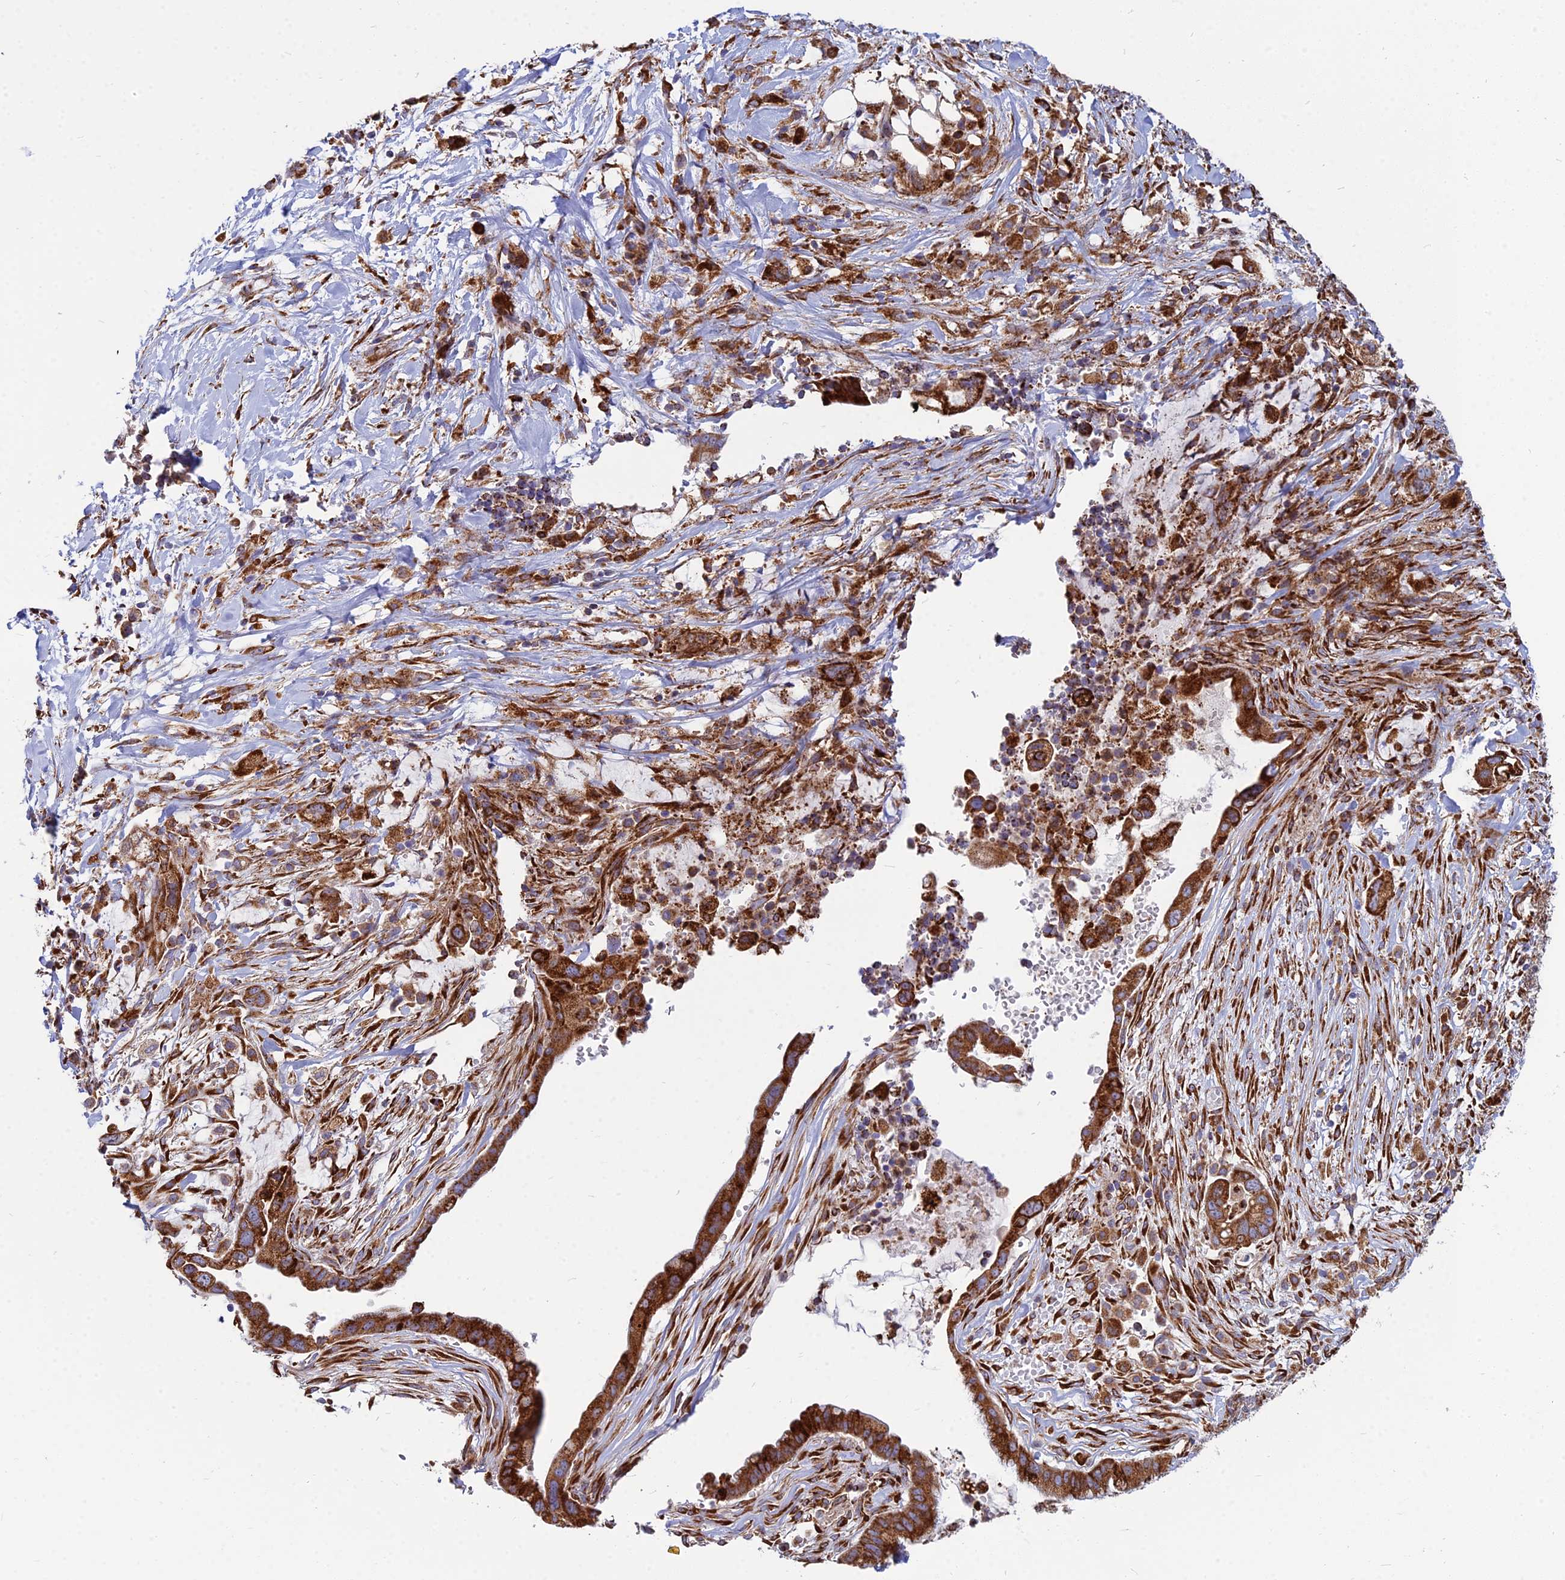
{"staining": {"intensity": "strong", "quantity": ">75%", "location": "cytoplasmic/membranous"}, "tissue": "pancreatic cancer", "cell_type": "Tumor cells", "image_type": "cancer", "snomed": [{"axis": "morphology", "description": "Adenocarcinoma, NOS"}, {"axis": "topography", "description": "Pancreas"}], "caption": "The micrograph shows staining of adenocarcinoma (pancreatic), revealing strong cytoplasmic/membranous protein positivity (brown color) within tumor cells.", "gene": "CCT6B", "patient": {"sex": "male", "age": 44}}